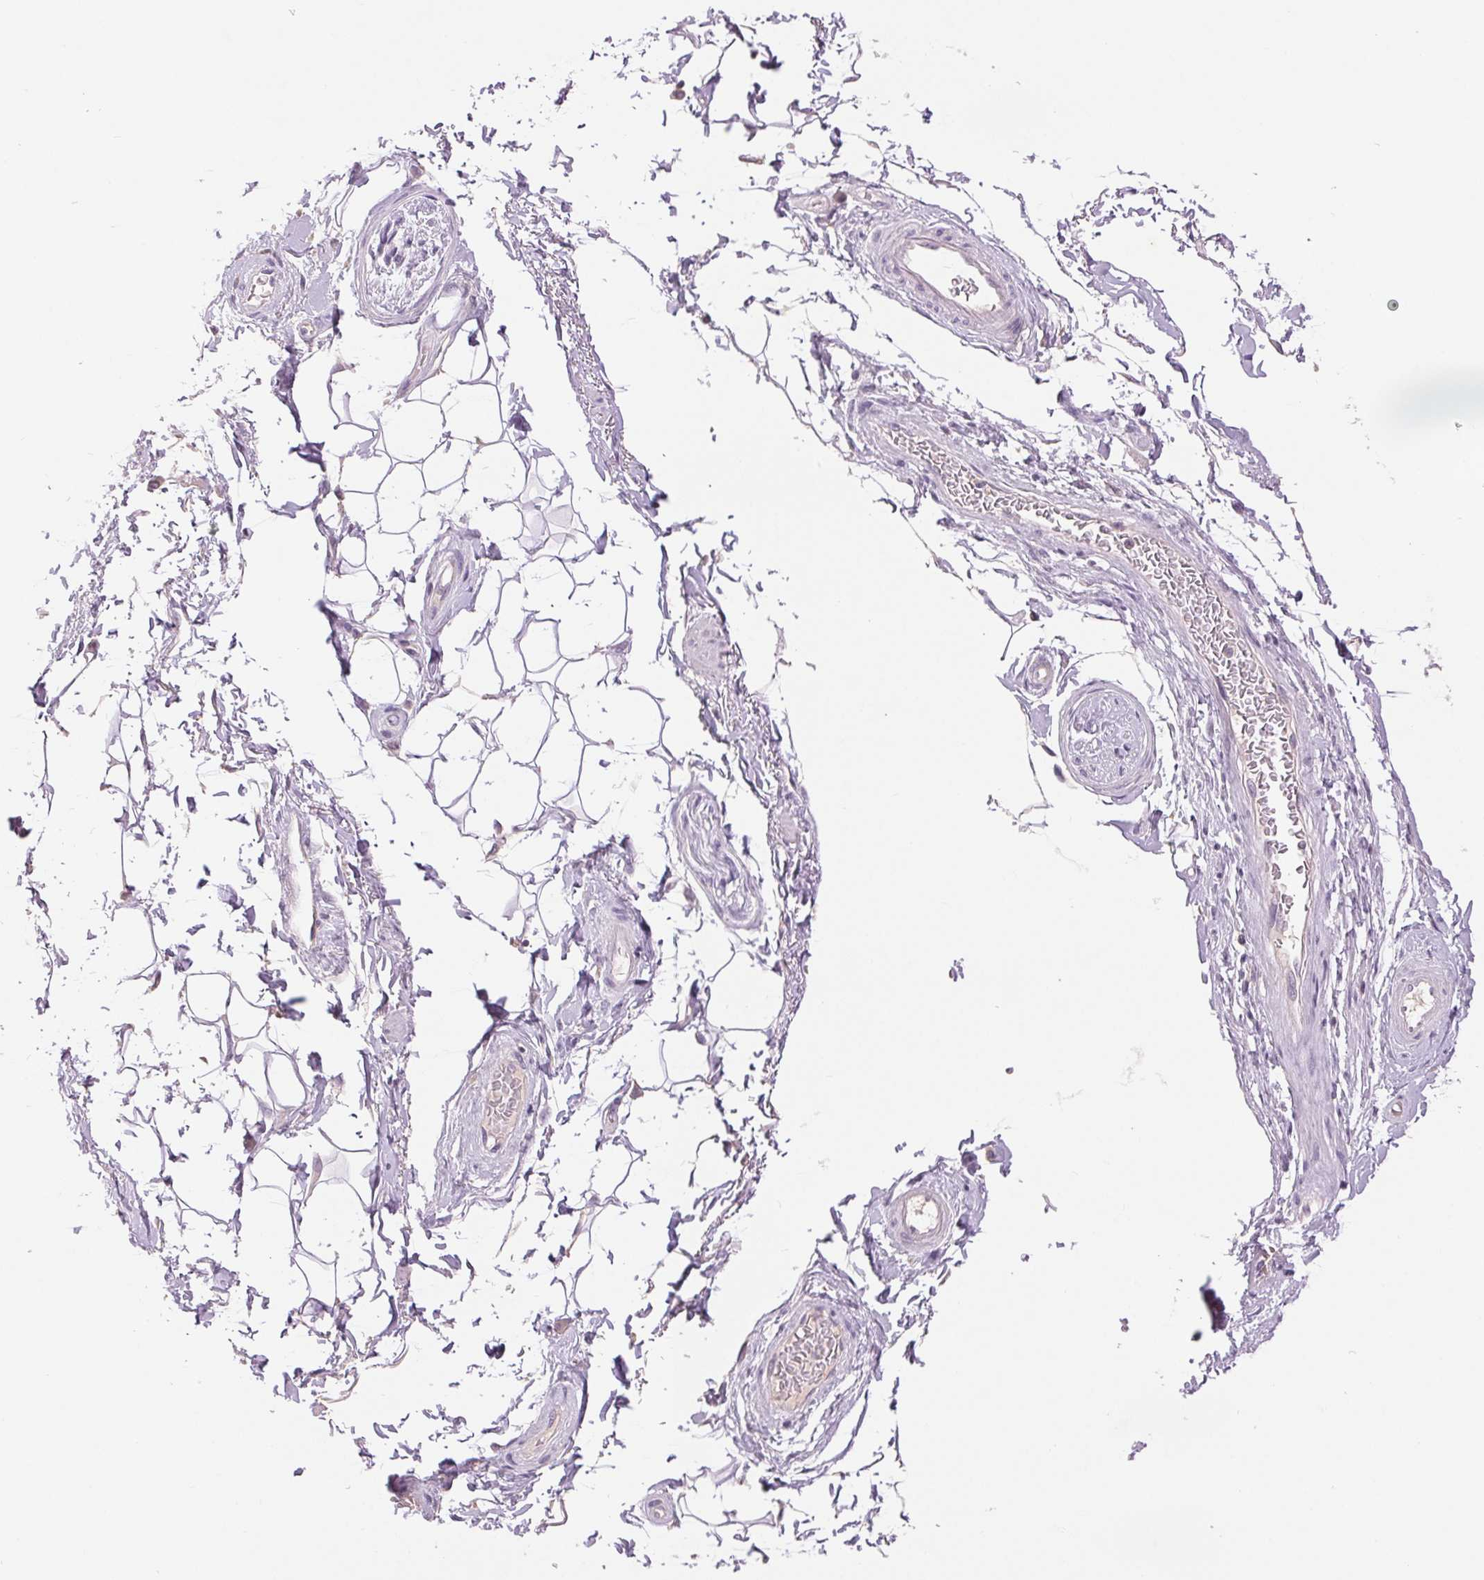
{"staining": {"intensity": "negative", "quantity": "none", "location": "none"}, "tissue": "adipose tissue", "cell_type": "Adipocytes", "image_type": "normal", "snomed": [{"axis": "morphology", "description": "Normal tissue, NOS"}, {"axis": "topography", "description": "Anal"}, {"axis": "topography", "description": "Peripheral nerve tissue"}], "caption": "An immunohistochemistry photomicrograph of benign adipose tissue is shown. There is no staining in adipocytes of adipose tissue. (Immunohistochemistry (ihc), brightfield microscopy, high magnification).", "gene": "FXYD4", "patient": {"sex": "male", "age": 51}}